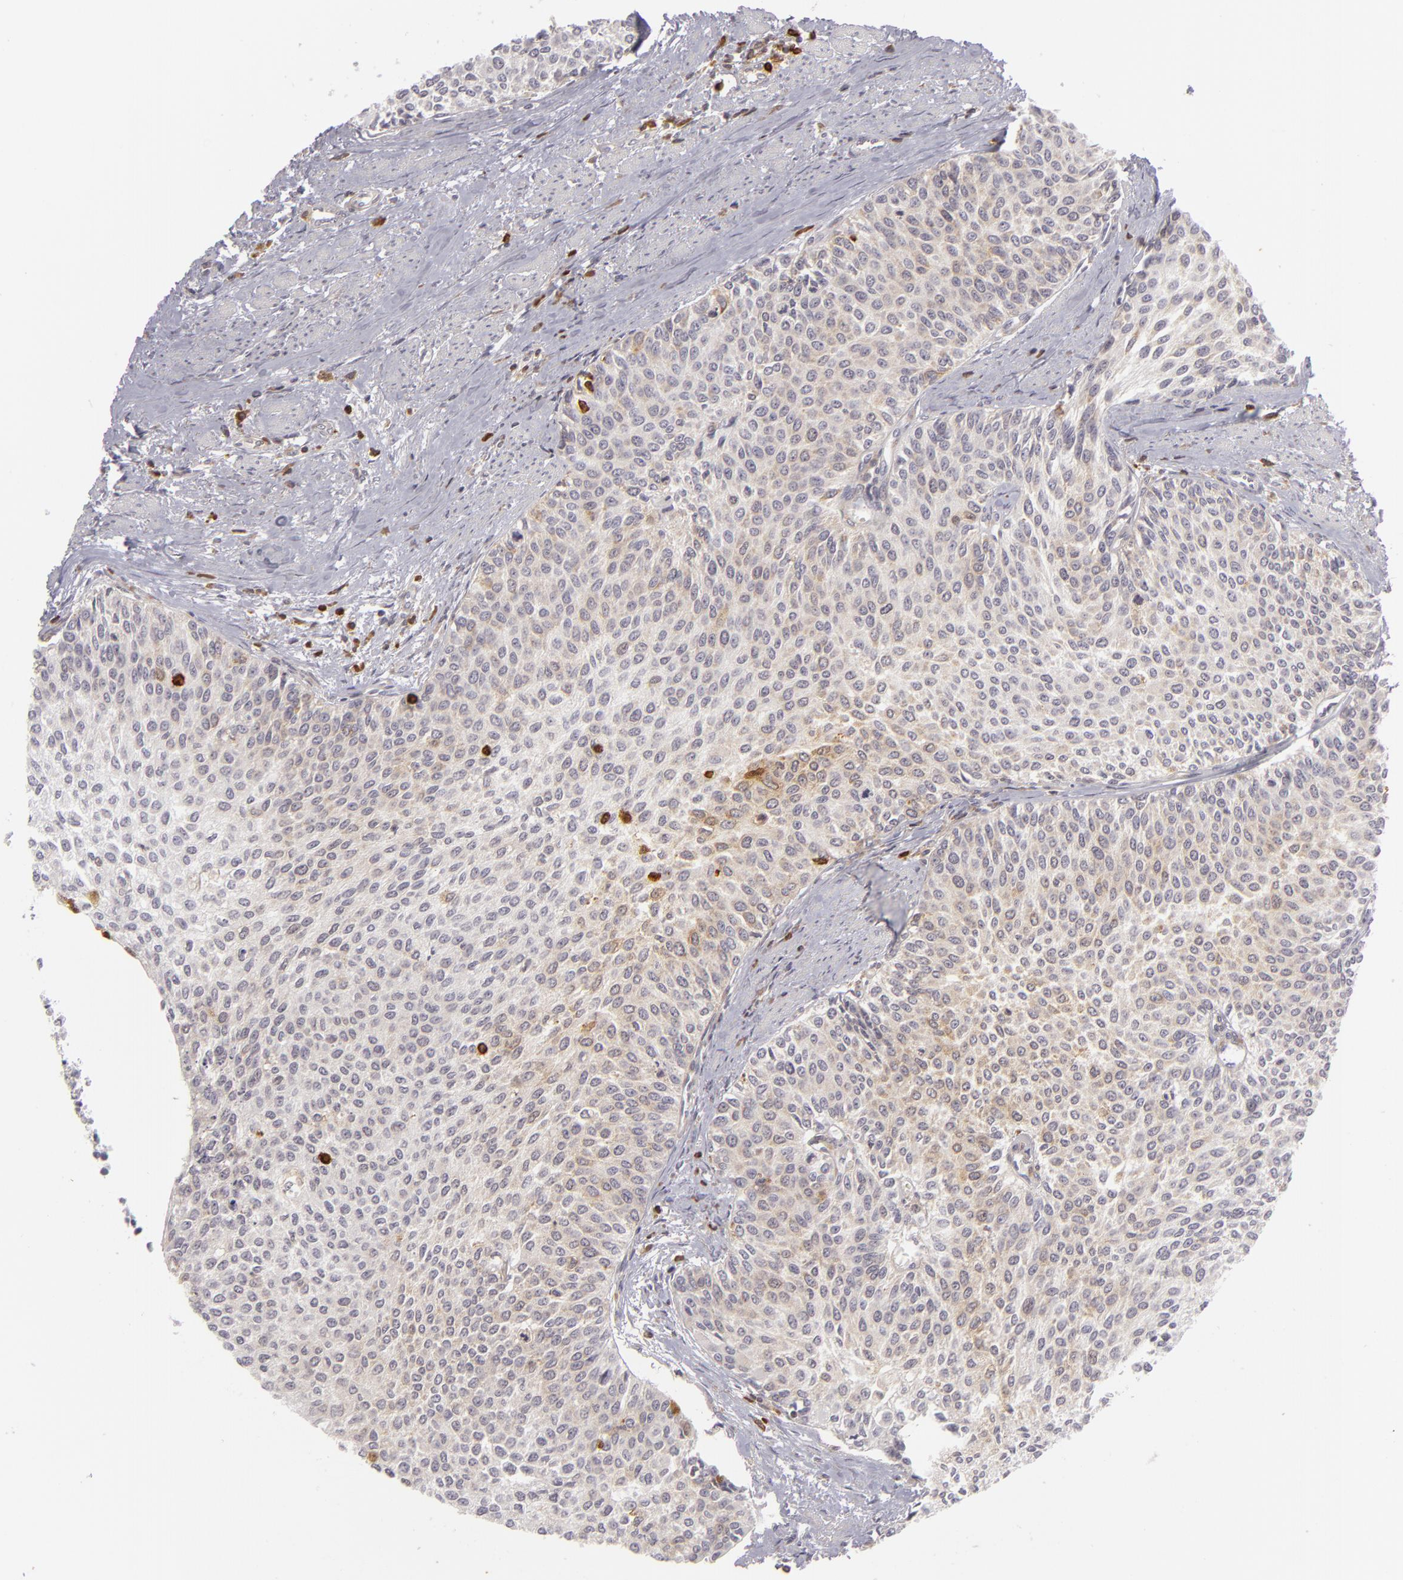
{"staining": {"intensity": "weak", "quantity": "<25%", "location": "cytoplasmic/membranous"}, "tissue": "urothelial cancer", "cell_type": "Tumor cells", "image_type": "cancer", "snomed": [{"axis": "morphology", "description": "Urothelial carcinoma, Low grade"}, {"axis": "topography", "description": "Urinary bladder"}], "caption": "High magnification brightfield microscopy of low-grade urothelial carcinoma stained with DAB (brown) and counterstained with hematoxylin (blue): tumor cells show no significant positivity.", "gene": "APOBEC3G", "patient": {"sex": "female", "age": 73}}